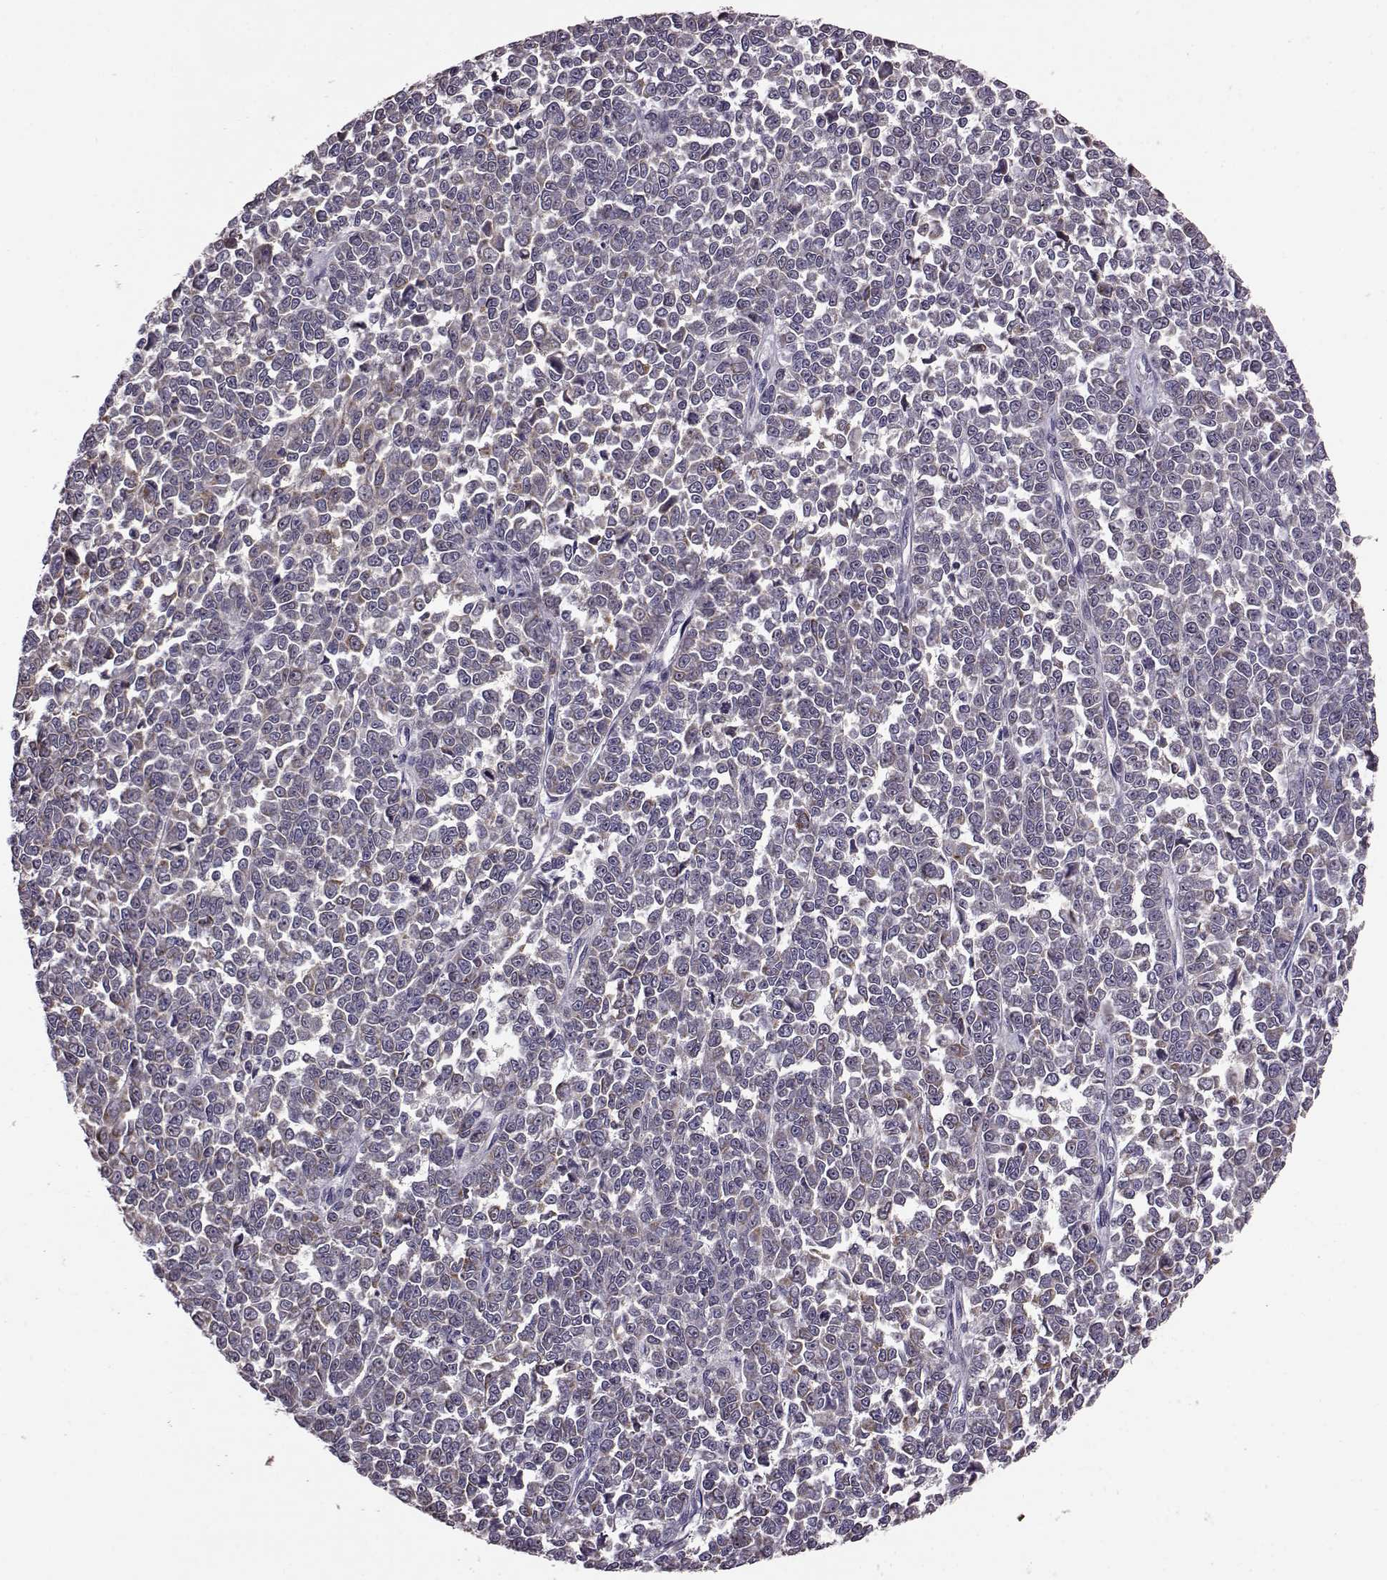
{"staining": {"intensity": "moderate", "quantity": "25%-75%", "location": "cytoplasmic/membranous"}, "tissue": "melanoma", "cell_type": "Tumor cells", "image_type": "cancer", "snomed": [{"axis": "morphology", "description": "Malignant melanoma, NOS"}, {"axis": "topography", "description": "Skin"}], "caption": "Immunohistochemical staining of melanoma exhibits moderate cytoplasmic/membranous protein staining in about 25%-75% of tumor cells.", "gene": "PUDP", "patient": {"sex": "female", "age": 95}}